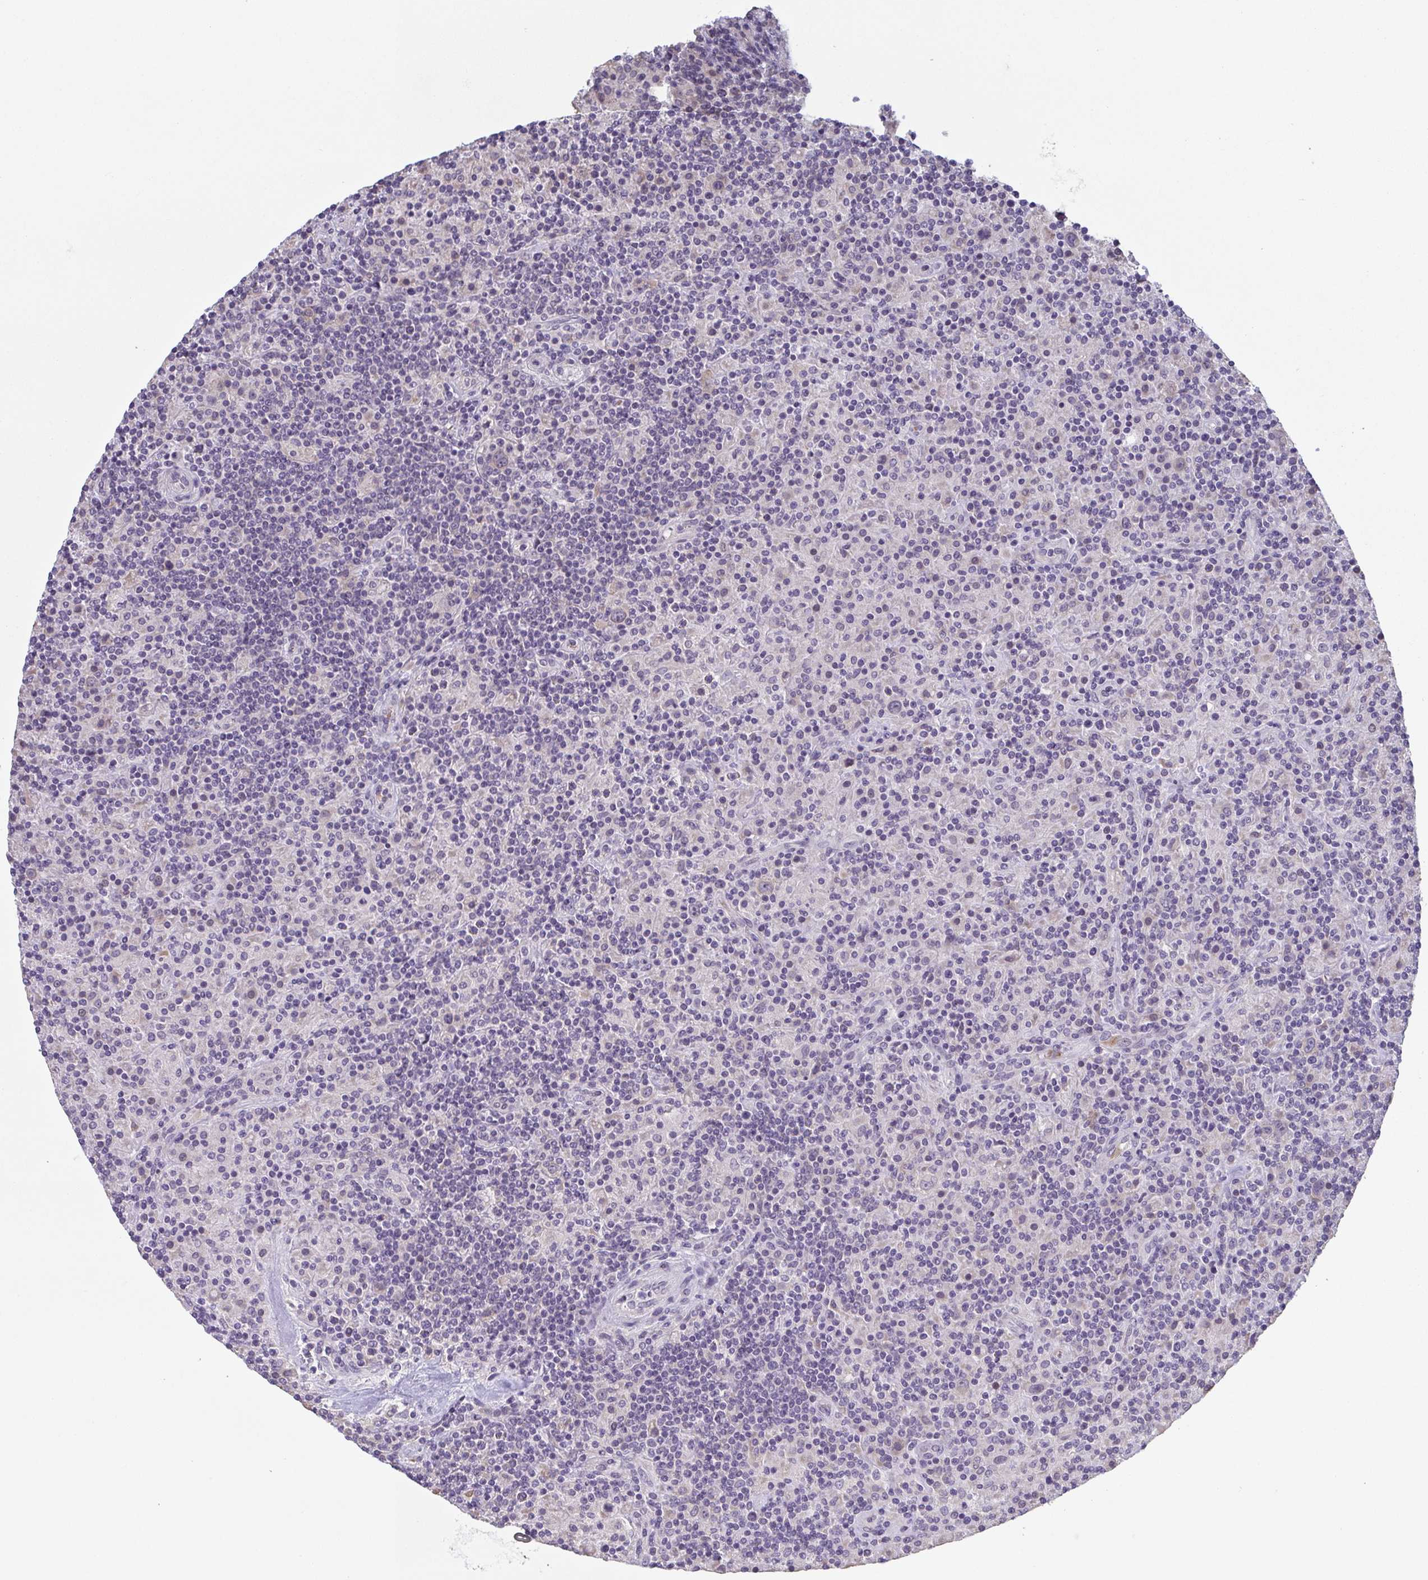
{"staining": {"intensity": "weak", "quantity": "<25%", "location": "cytoplasmic/membranous"}, "tissue": "lymphoma", "cell_type": "Tumor cells", "image_type": "cancer", "snomed": [{"axis": "morphology", "description": "Hodgkin's disease, NOS"}, {"axis": "topography", "description": "Lymph node"}], "caption": "The image reveals no staining of tumor cells in lymphoma.", "gene": "RIOK1", "patient": {"sex": "male", "age": 70}}